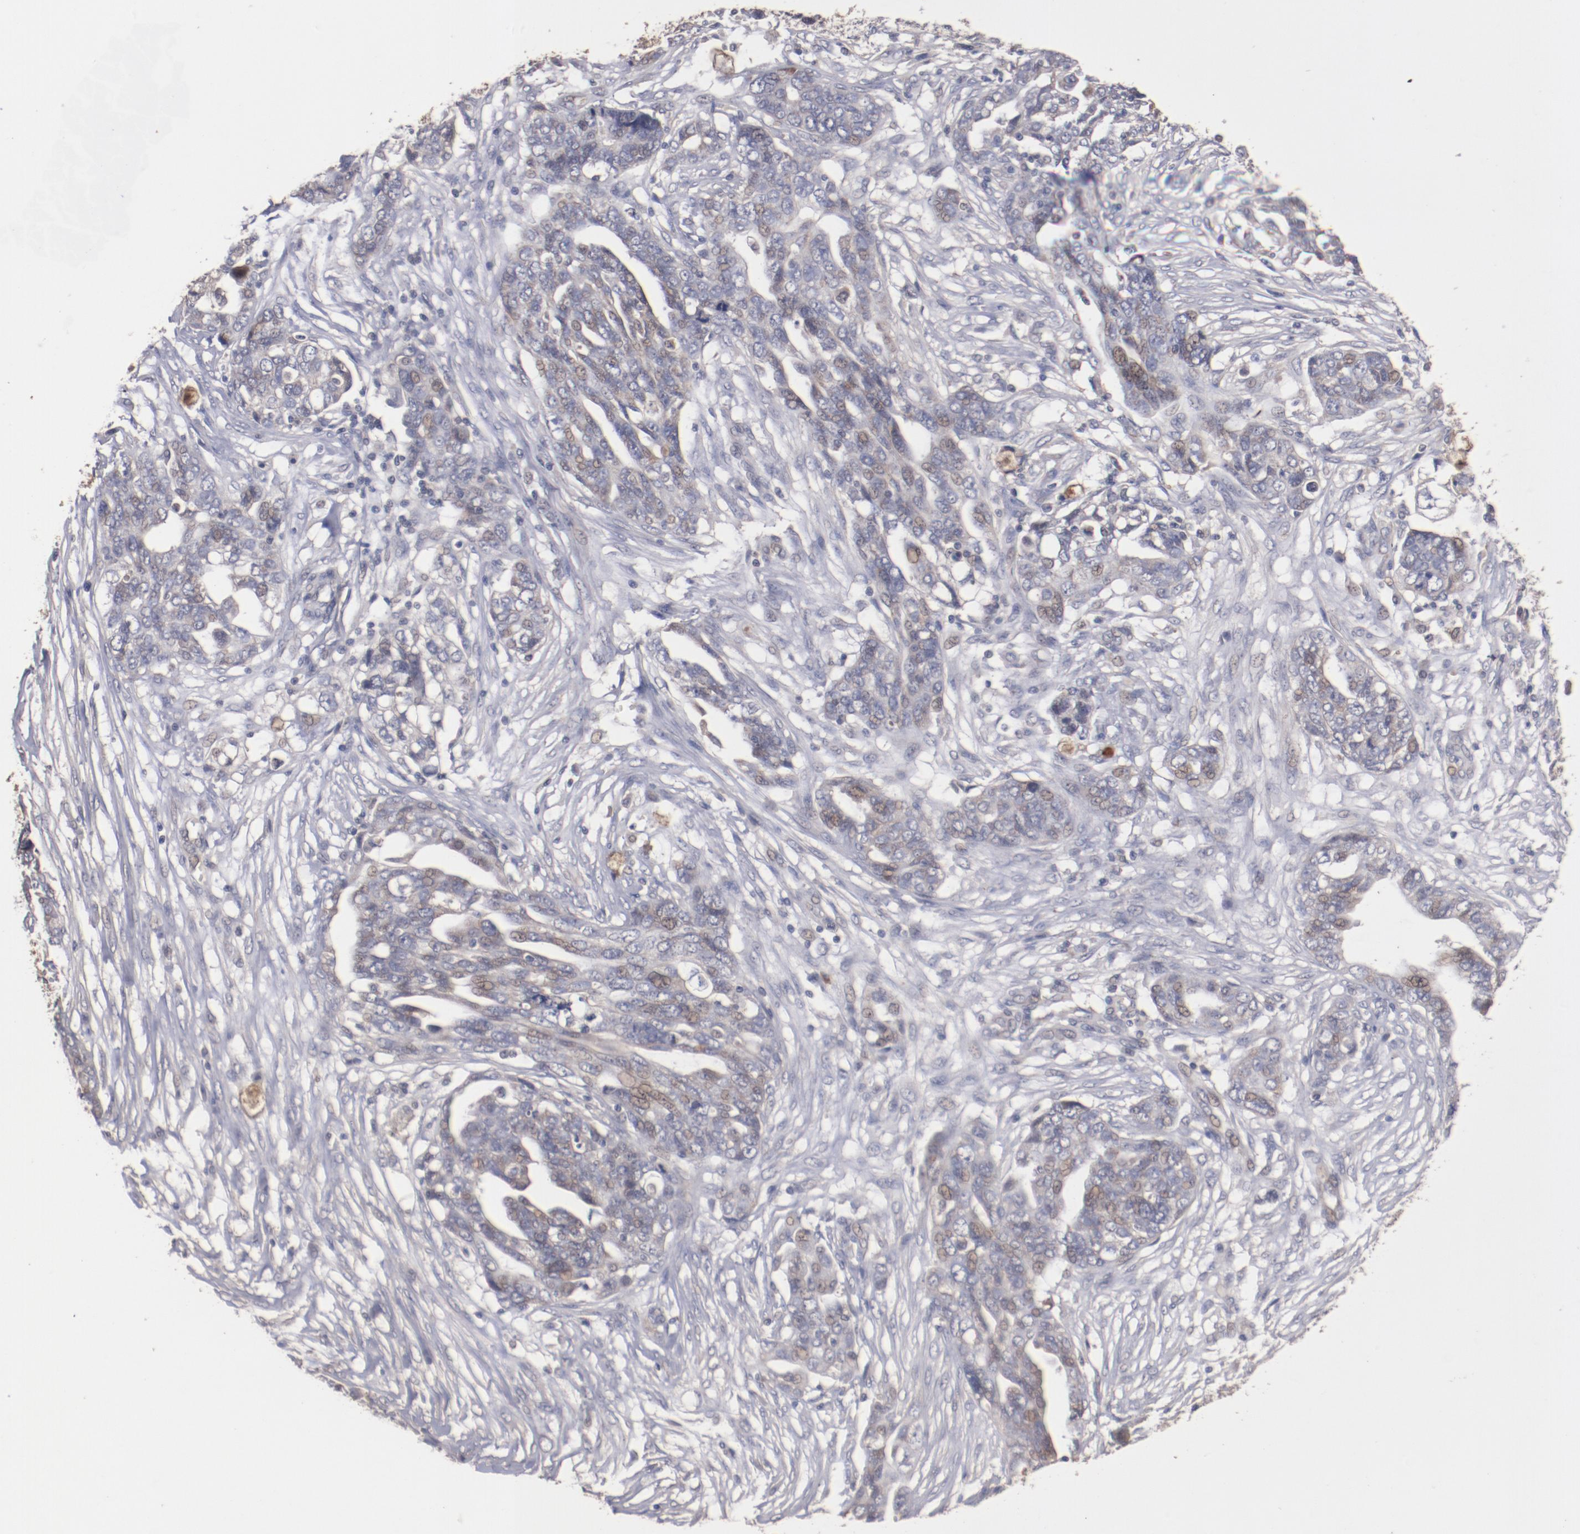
{"staining": {"intensity": "weak", "quantity": "25%-75%", "location": "cytoplasmic/membranous,nuclear"}, "tissue": "ovarian cancer", "cell_type": "Tumor cells", "image_type": "cancer", "snomed": [{"axis": "morphology", "description": "Normal tissue, NOS"}, {"axis": "morphology", "description": "Cystadenocarcinoma, serous, NOS"}, {"axis": "topography", "description": "Fallopian tube"}, {"axis": "topography", "description": "Ovary"}], "caption": "Ovarian serous cystadenocarcinoma was stained to show a protein in brown. There is low levels of weak cytoplasmic/membranous and nuclear staining in about 25%-75% of tumor cells.", "gene": "DIPK2B", "patient": {"sex": "female", "age": 56}}